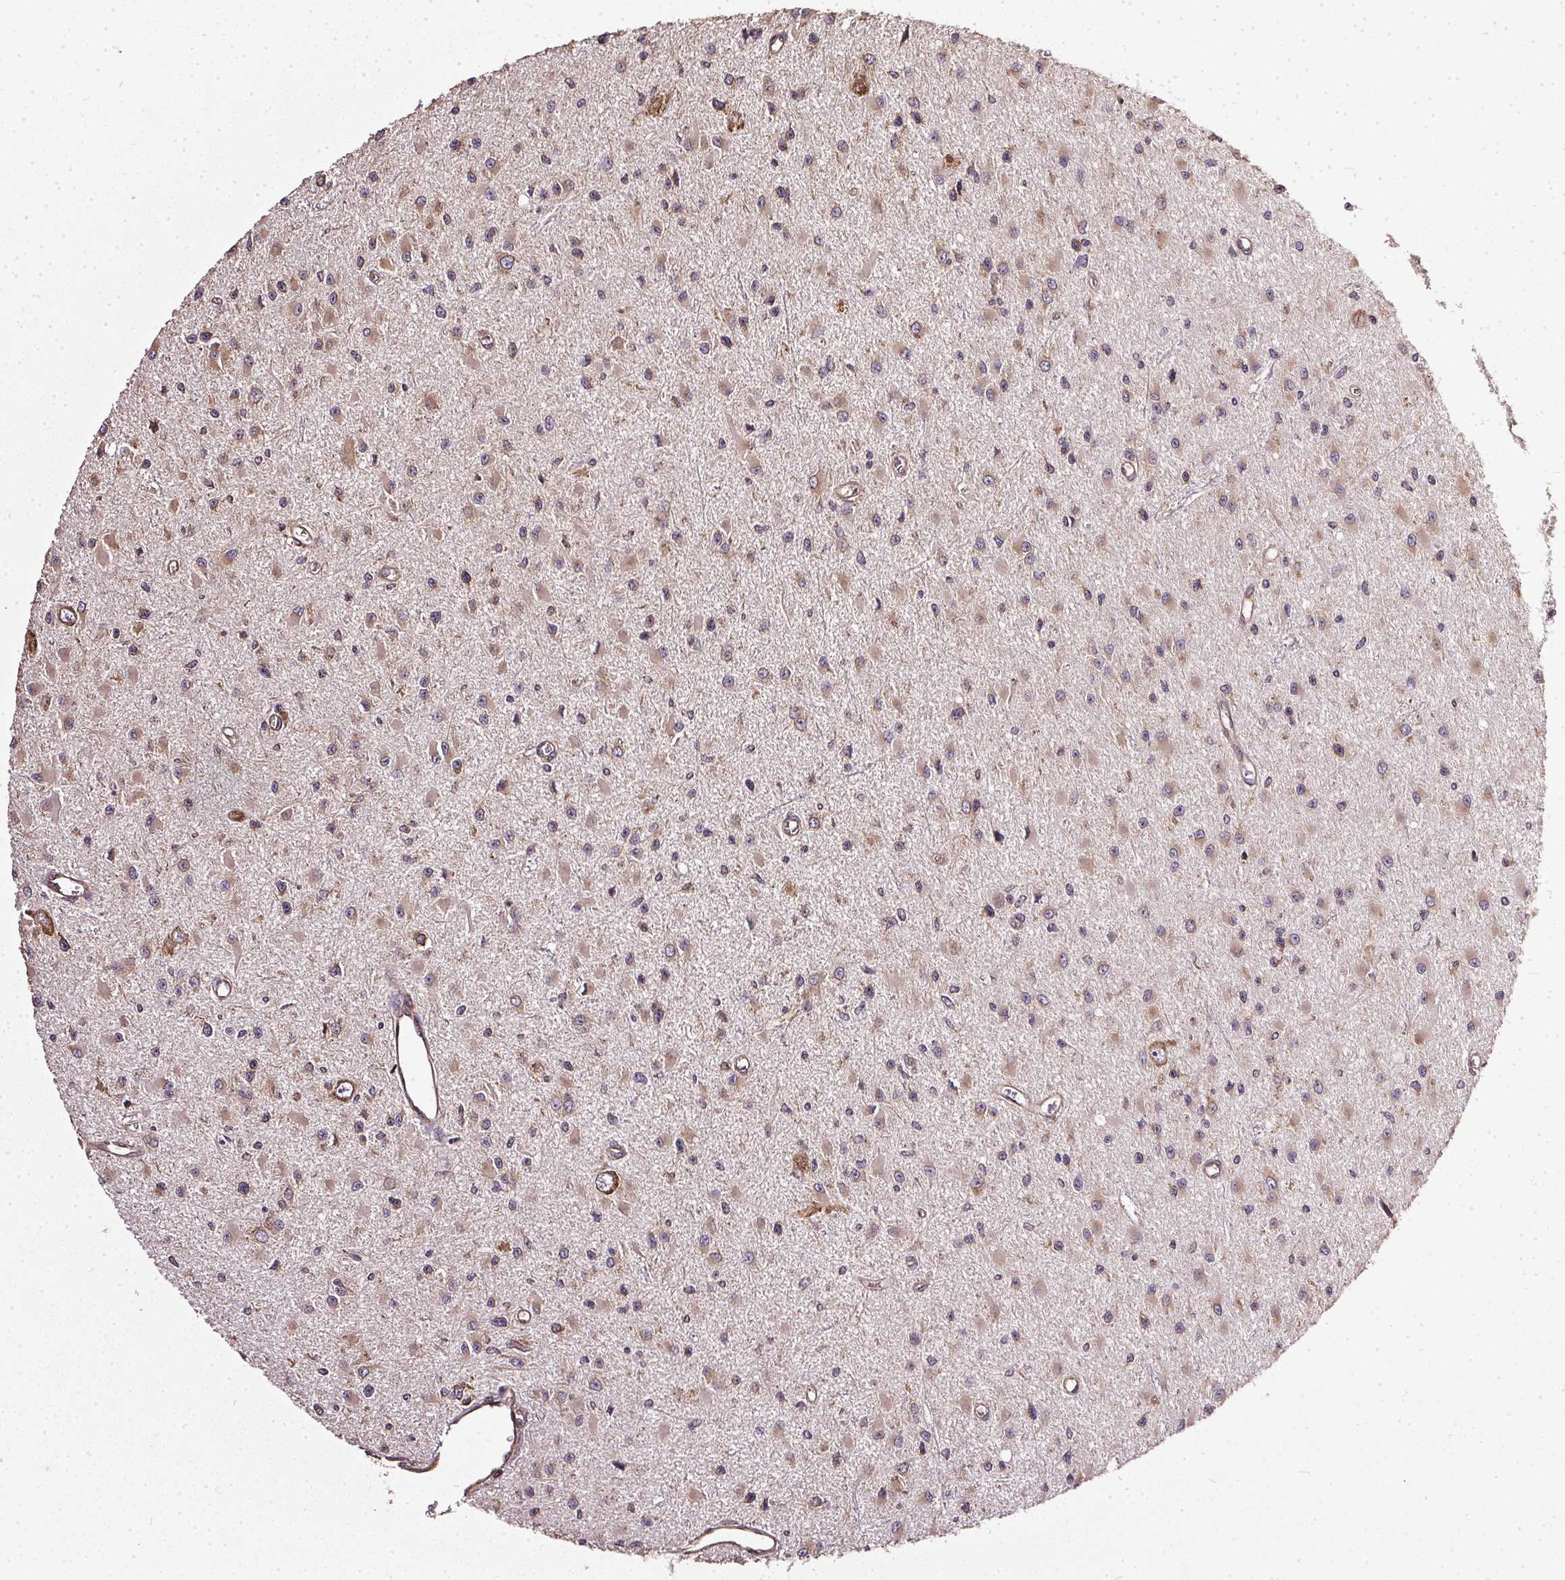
{"staining": {"intensity": "moderate", "quantity": ">75%", "location": "cytoplasmic/membranous"}, "tissue": "glioma", "cell_type": "Tumor cells", "image_type": "cancer", "snomed": [{"axis": "morphology", "description": "Glioma, malignant, High grade"}, {"axis": "topography", "description": "Brain"}], "caption": "This is a histology image of IHC staining of high-grade glioma (malignant), which shows moderate positivity in the cytoplasmic/membranous of tumor cells.", "gene": "EIF2S1", "patient": {"sex": "male", "age": 54}}